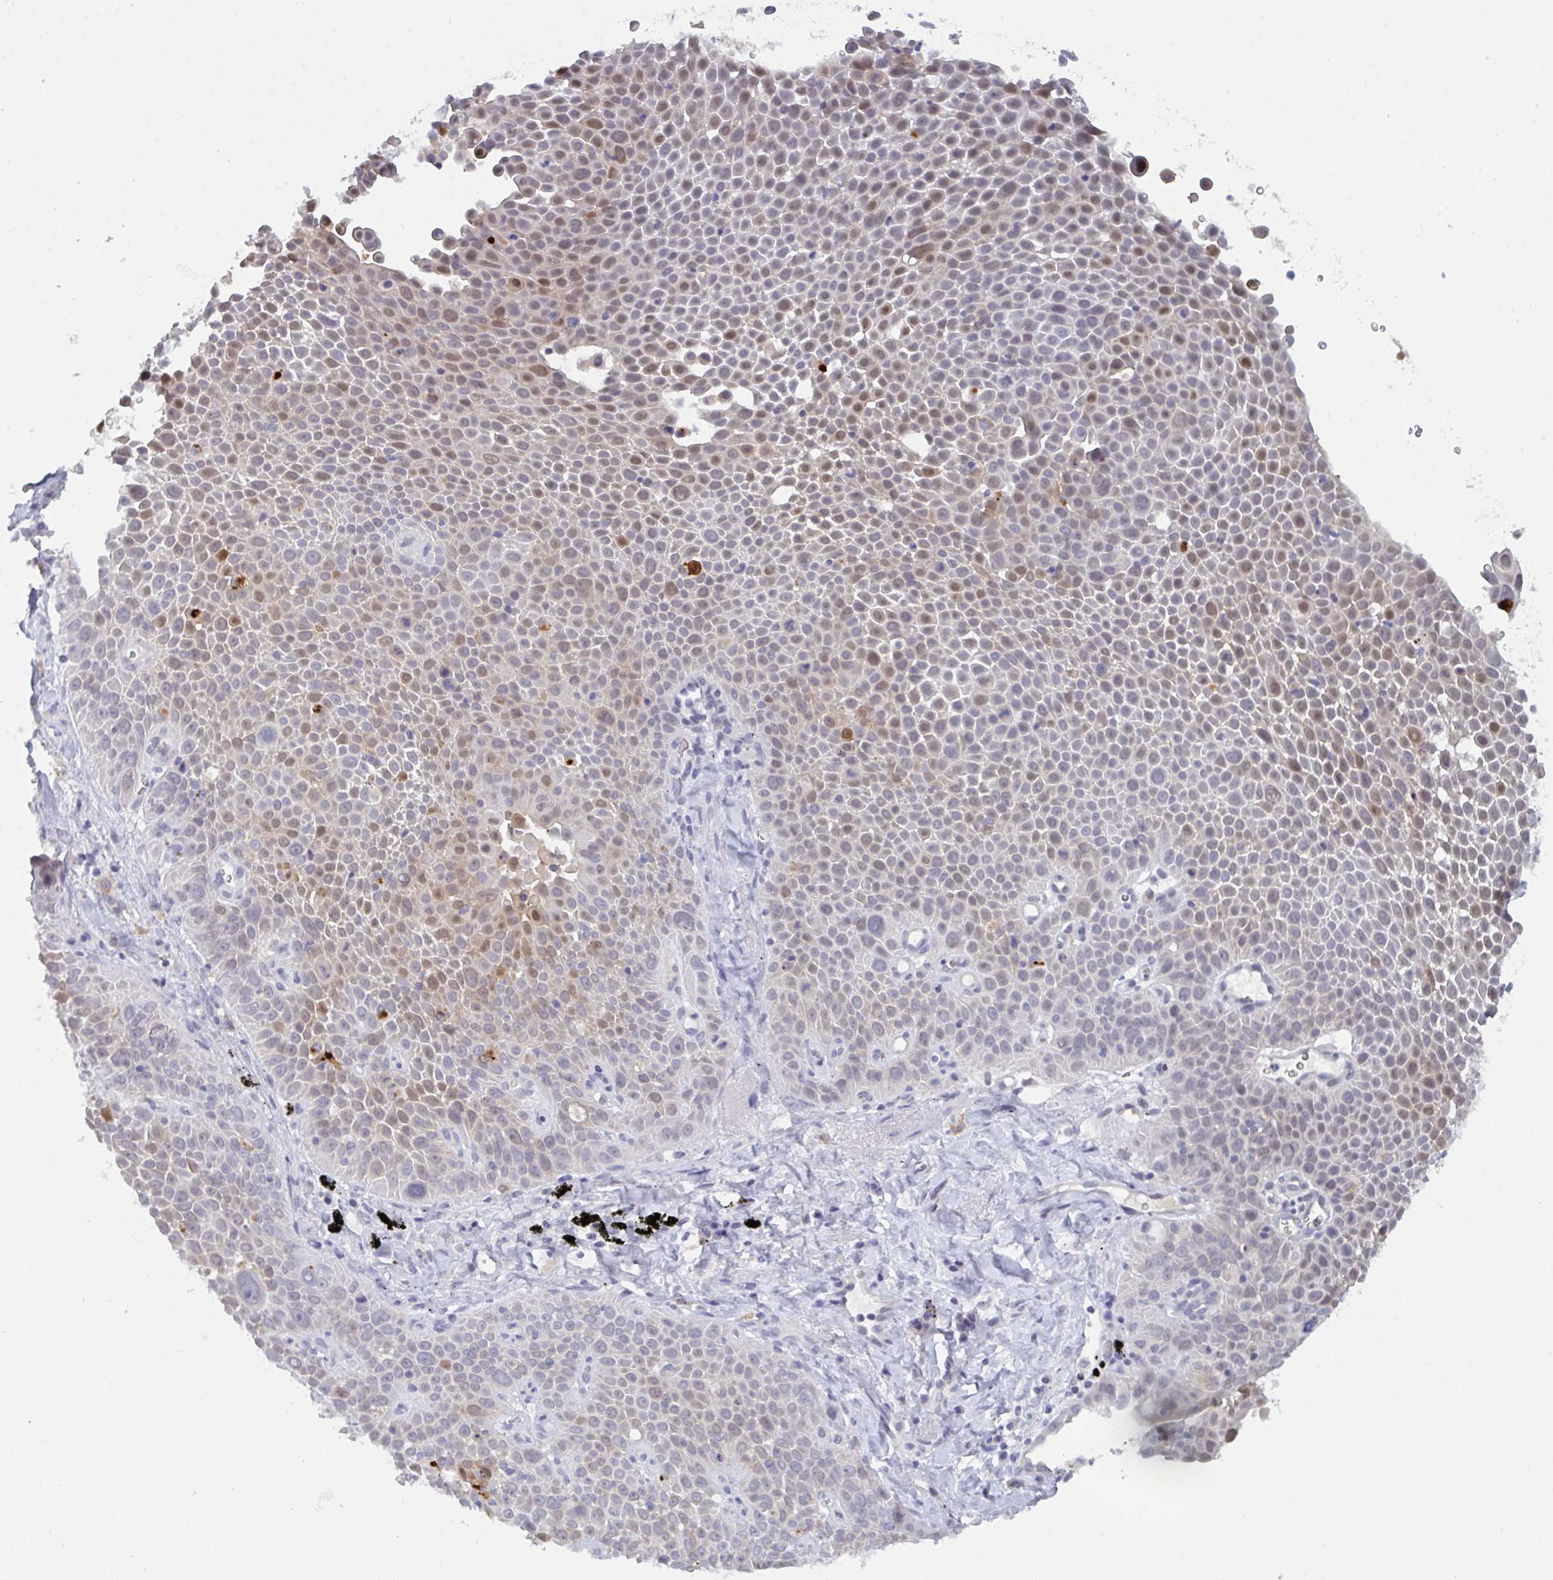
{"staining": {"intensity": "moderate", "quantity": "25%-75%", "location": "cytoplasmic/membranous,nuclear"}, "tissue": "lung cancer", "cell_type": "Tumor cells", "image_type": "cancer", "snomed": [{"axis": "morphology", "description": "Squamous cell carcinoma, NOS"}, {"axis": "morphology", "description": "Squamous cell carcinoma, metastatic, NOS"}, {"axis": "topography", "description": "Lymph node"}, {"axis": "topography", "description": "Lung"}], "caption": "Metastatic squamous cell carcinoma (lung) stained for a protein exhibits moderate cytoplasmic/membranous and nuclear positivity in tumor cells. Ihc stains the protein of interest in brown and the nuclei are stained blue.", "gene": "SERPINB13", "patient": {"sex": "female", "age": 62}}